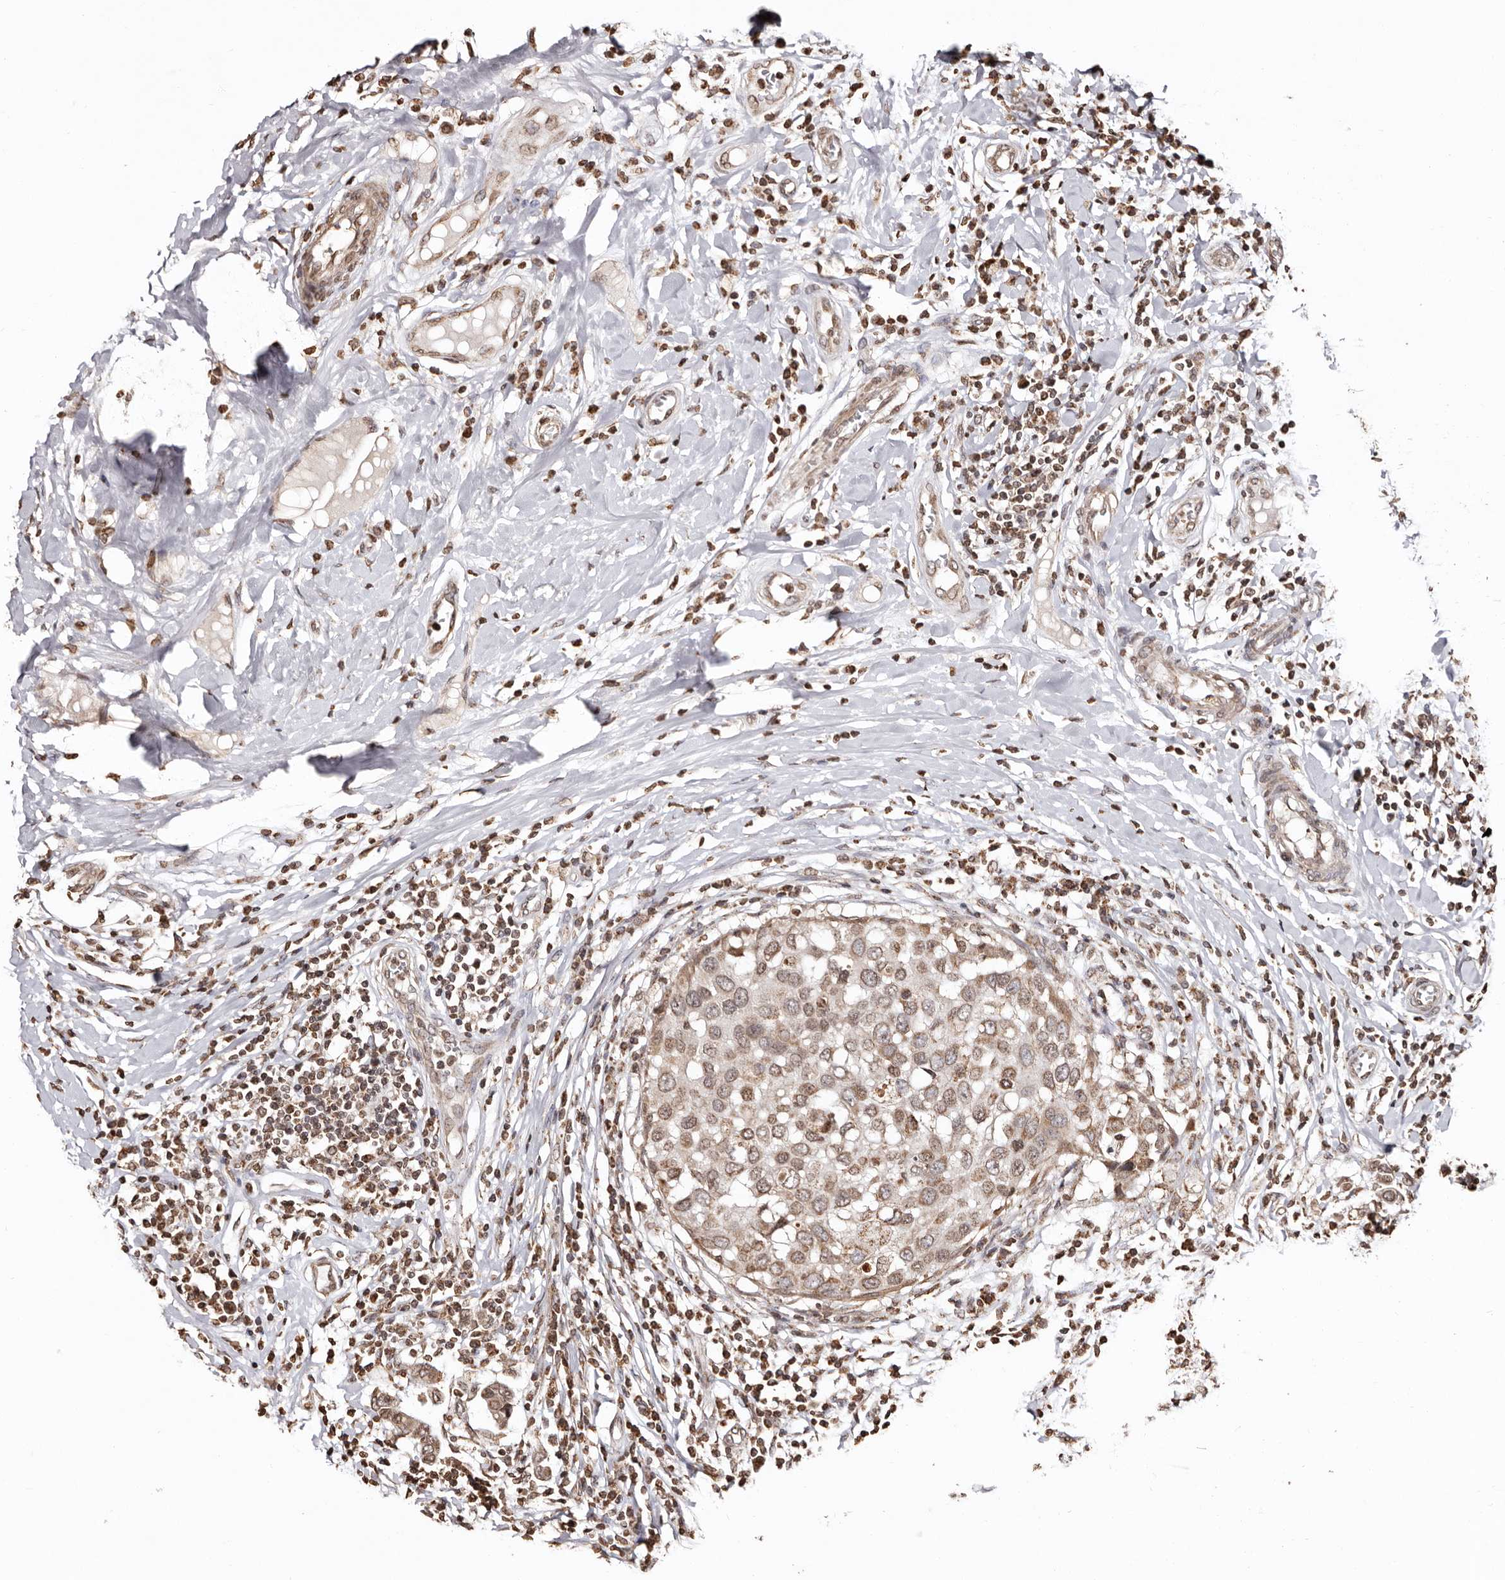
{"staining": {"intensity": "moderate", "quantity": ">75%", "location": "cytoplasmic/membranous,nuclear"}, "tissue": "breast cancer", "cell_type": "Tumor cells", "image_type": "cancer", "snomed": [{"axis": "morphology", "description": "Duct carcinoma"}, {"axis": "topography", "description": "Breast"}], "caption": "Invasive ductal carcinoma (breast) was stained to show a protein in brown. There is medium levels of moderate cytoplasmic/membranous and nuclear expression in about >75% of tumor cells.", "gene": "CCDC190", "patient": {"sex": "female", "age": 27}}